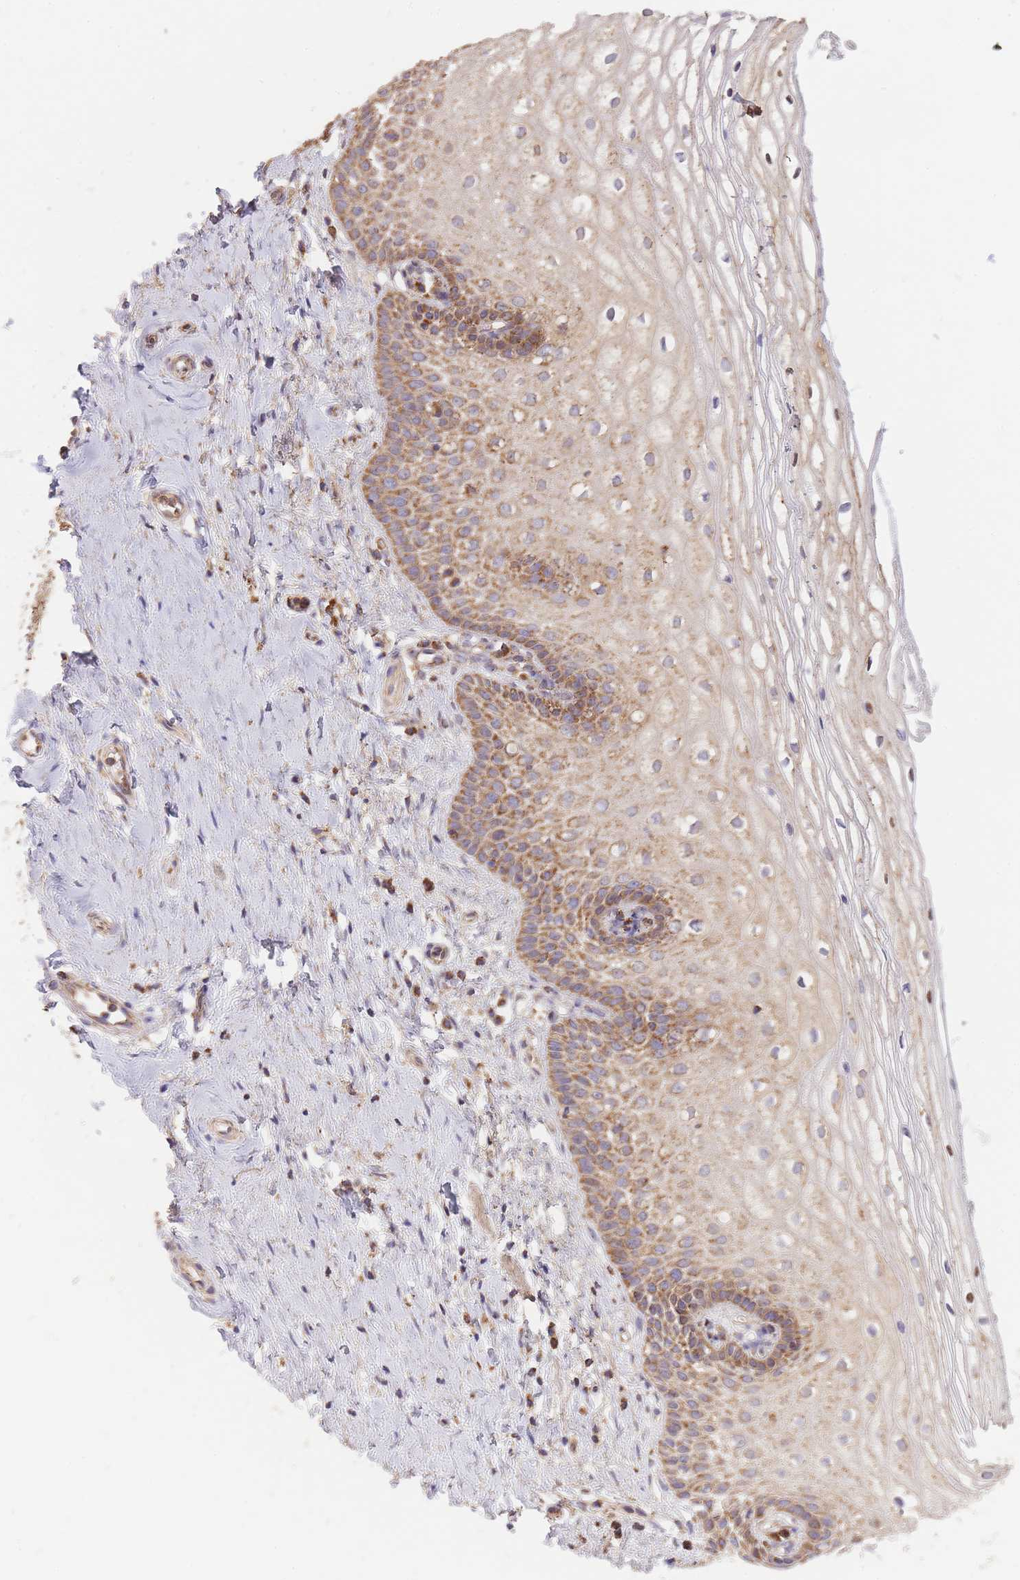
{"staining": {"intensity": "moderate", "quantity": ">75%", "location": "cytoplasmic/membranous"}, "tissue": "vagina", "cell_type": "Squamous epithelial cells", "image_type": "normal", "snomed": [{"axis": "morphology", "description": "Normal tissue, NOS"}, {"axis": "topography", "description": "Vagina"}], "caption": "Immunohistochemistry of unremarkable vagina displays medium levels of moderate cytoplasmic/membranous expression in approximately >75% of squamous epithelial cells.", "gene": "PREP", "patient": {"sex": "female", "age": 56}}